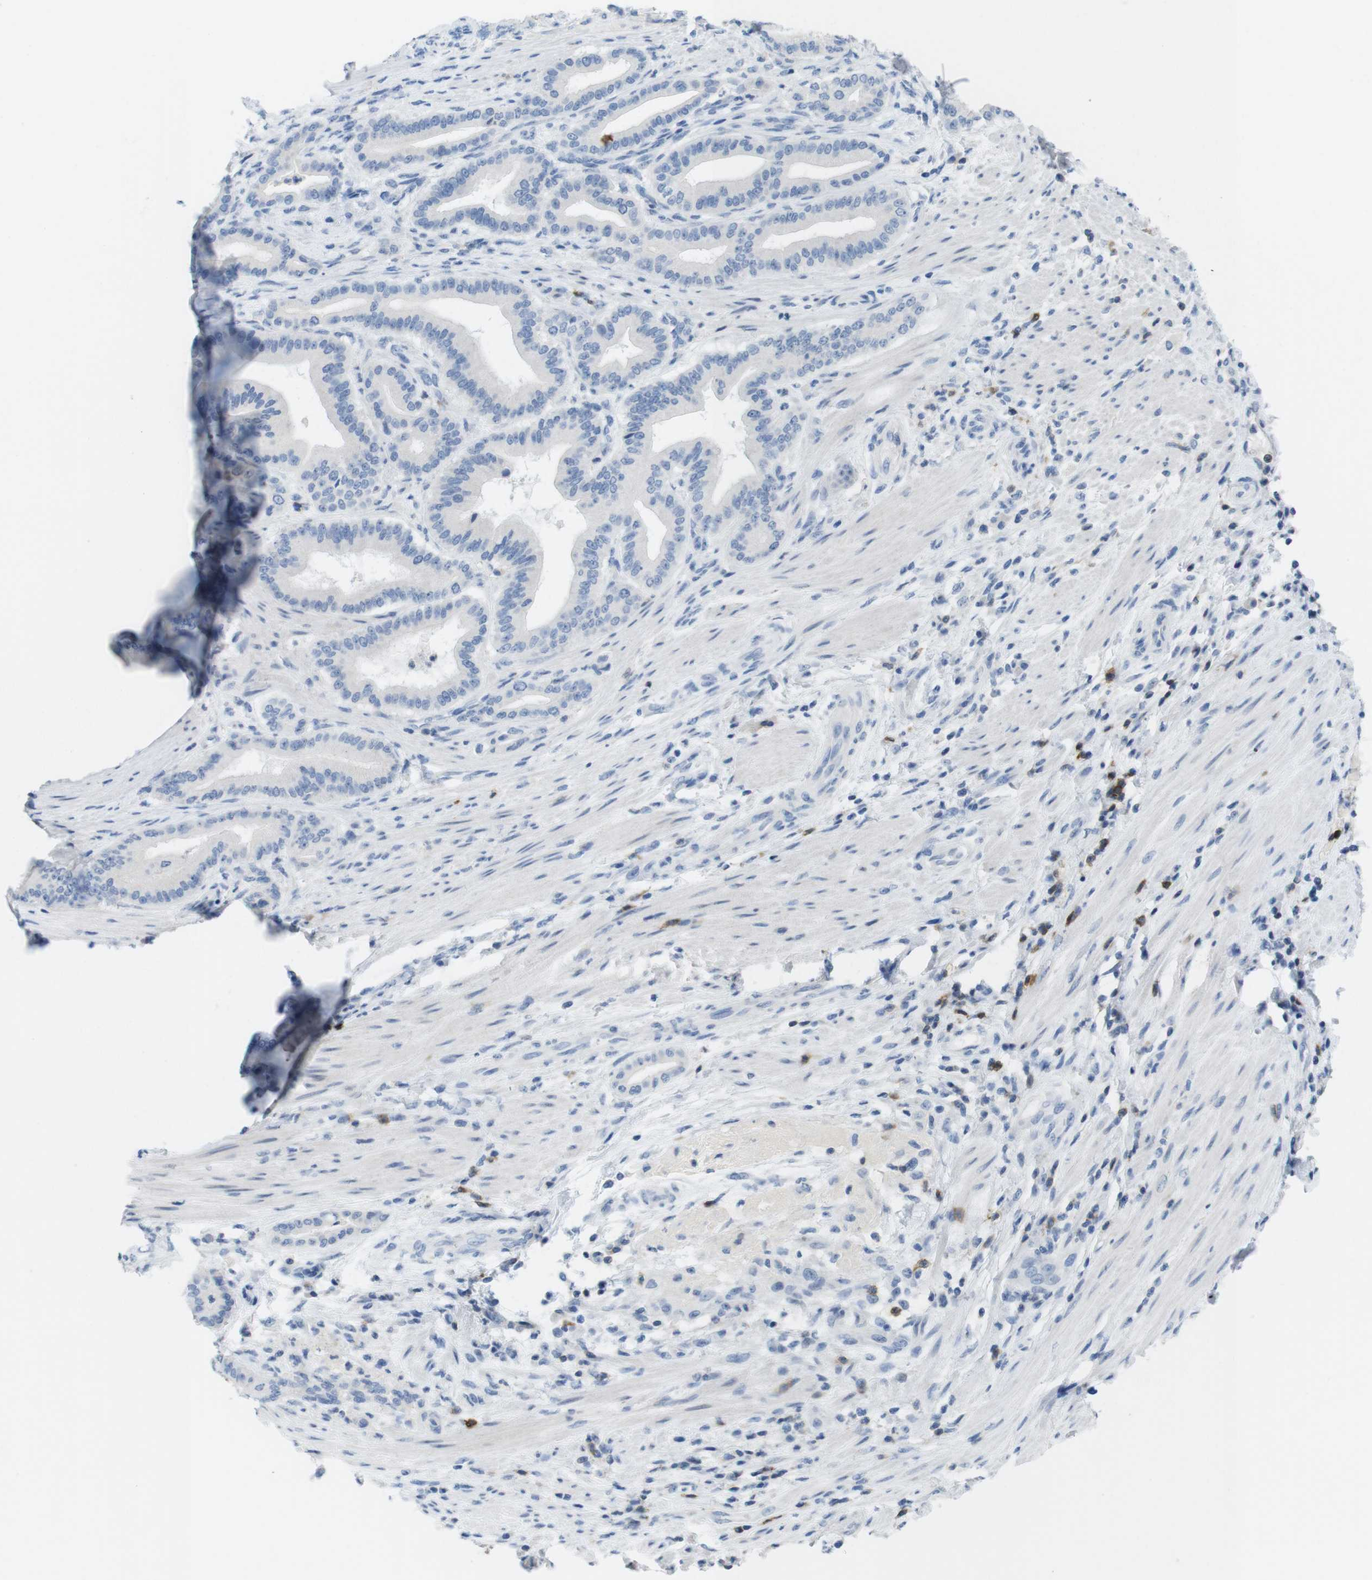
{"staining": {"intensity": "negative", "quantity": "none", "location": "none"}, "tissue": "pancreatic cancer", "cell_type": "Tumor cells", "image_type": "cancer", "snomed": [{"axis": "morphology", "description": "Normal tissue, NOS"}, {"axis": "morphology", "description": "Adenocarcinoma, NOS"}, {"axis": "topography", "description": "Pancreas"}], "caption": "Protein analysis of adenocarcinoma (pancreatic) exhibits no significant expression in tumor cells.", "gene": "CD5", "patient": {"sex": "male", "age": 63}}